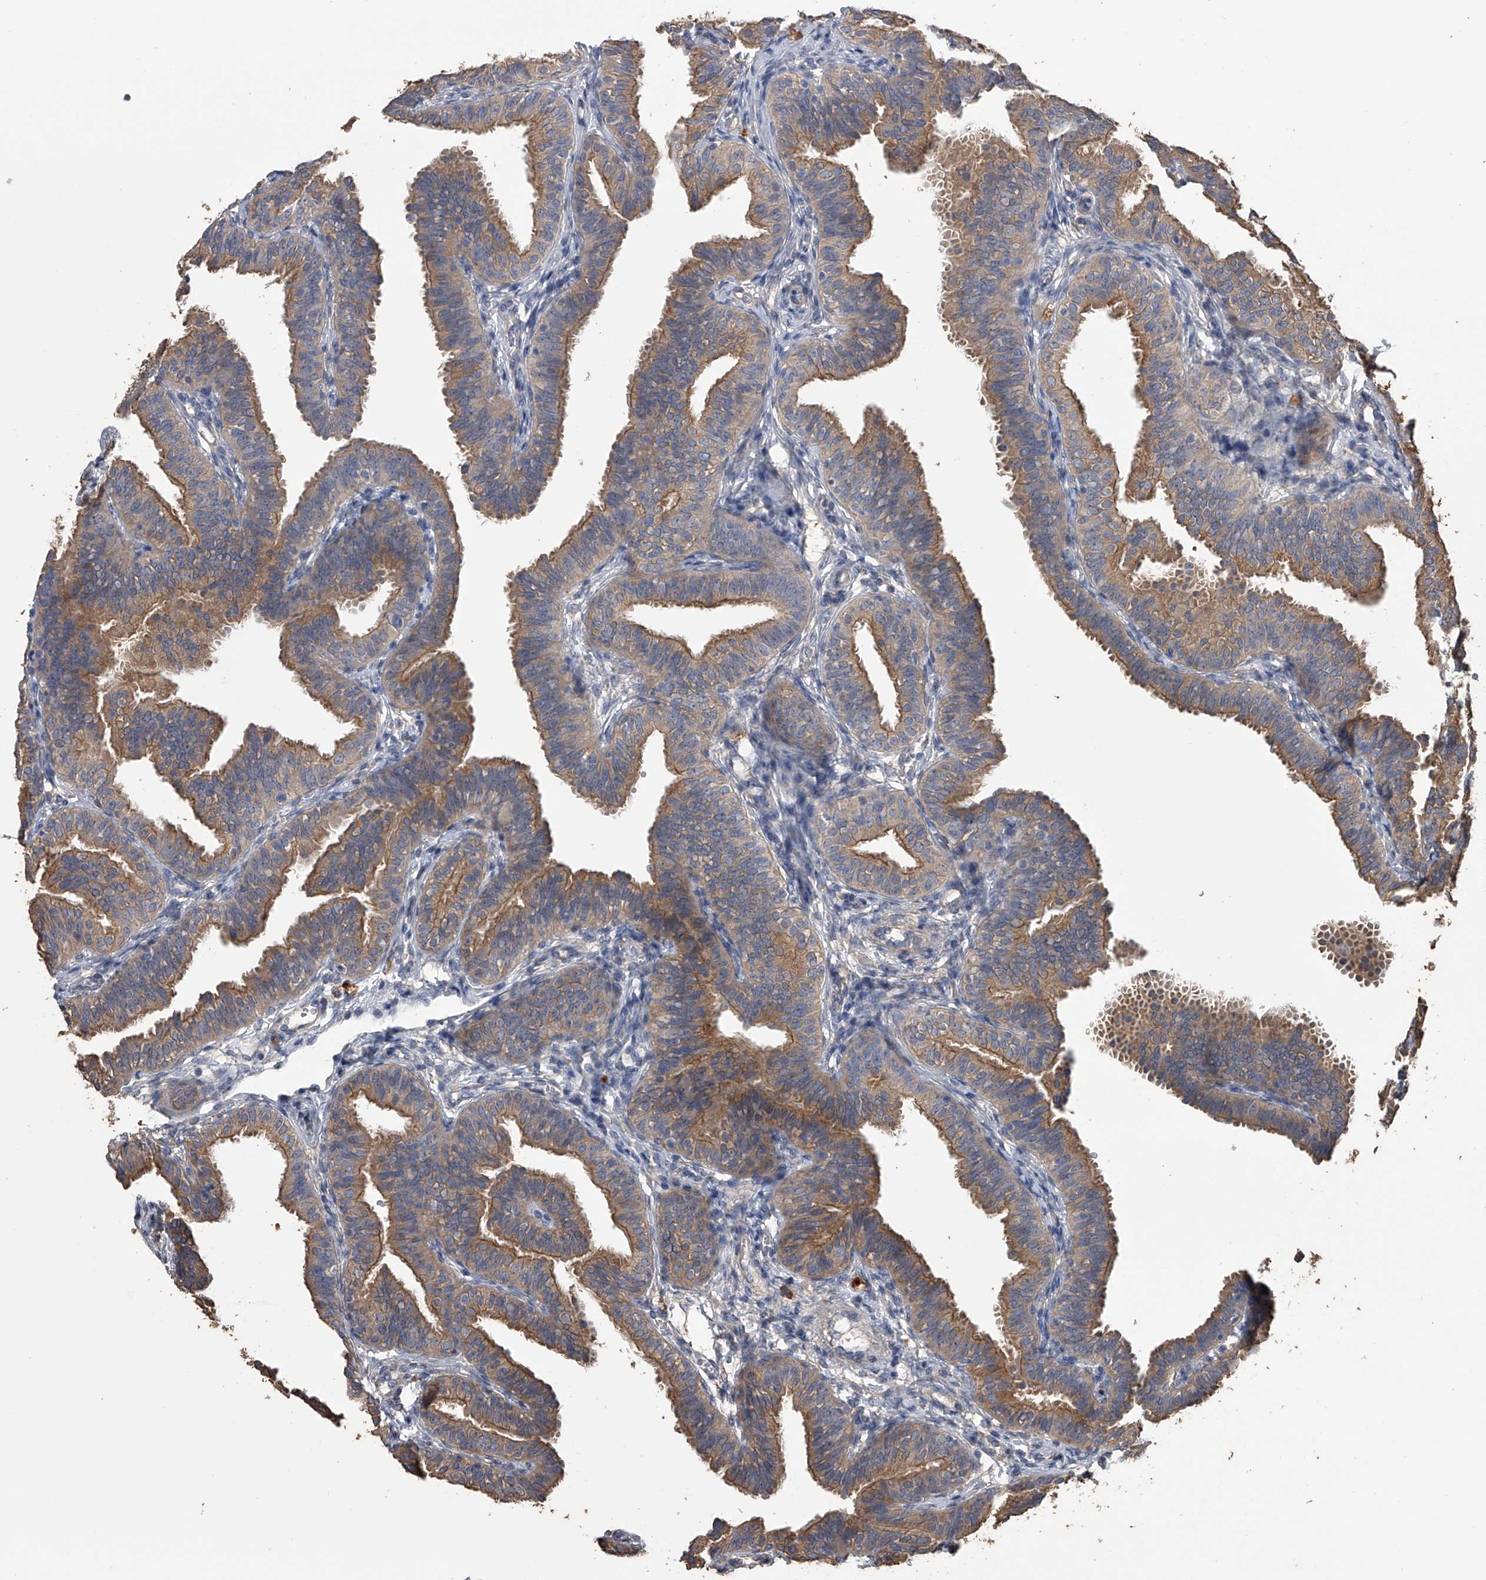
{"staining": {"intensity": "moderate", "quantity": ">75%", "location": "cytoplasmic/membranous"}, "tissue": "fallopian tube", "cell_type": "Glandular cells", "image_type": "normal", "snomed": [{"axis": "morphology", "description": "Normal tissue, NOS"}, {"axis": "topography", "description": "Fallopian tube"}], "caption": "High-power microscopy captured an IHC photomicrograph of benign fallopian tube, revealing moderate cytoplasmic/membranous staining in about >75% of glandular cells. The staining is performed using DAB (3,3'-diaminobenzidine) brown chromogen to label protein expression. The nuclei are counter-stained blue using hematoxylin.", "gene": "ZNF343", "patient": {"sex": "female", "age": 35}}